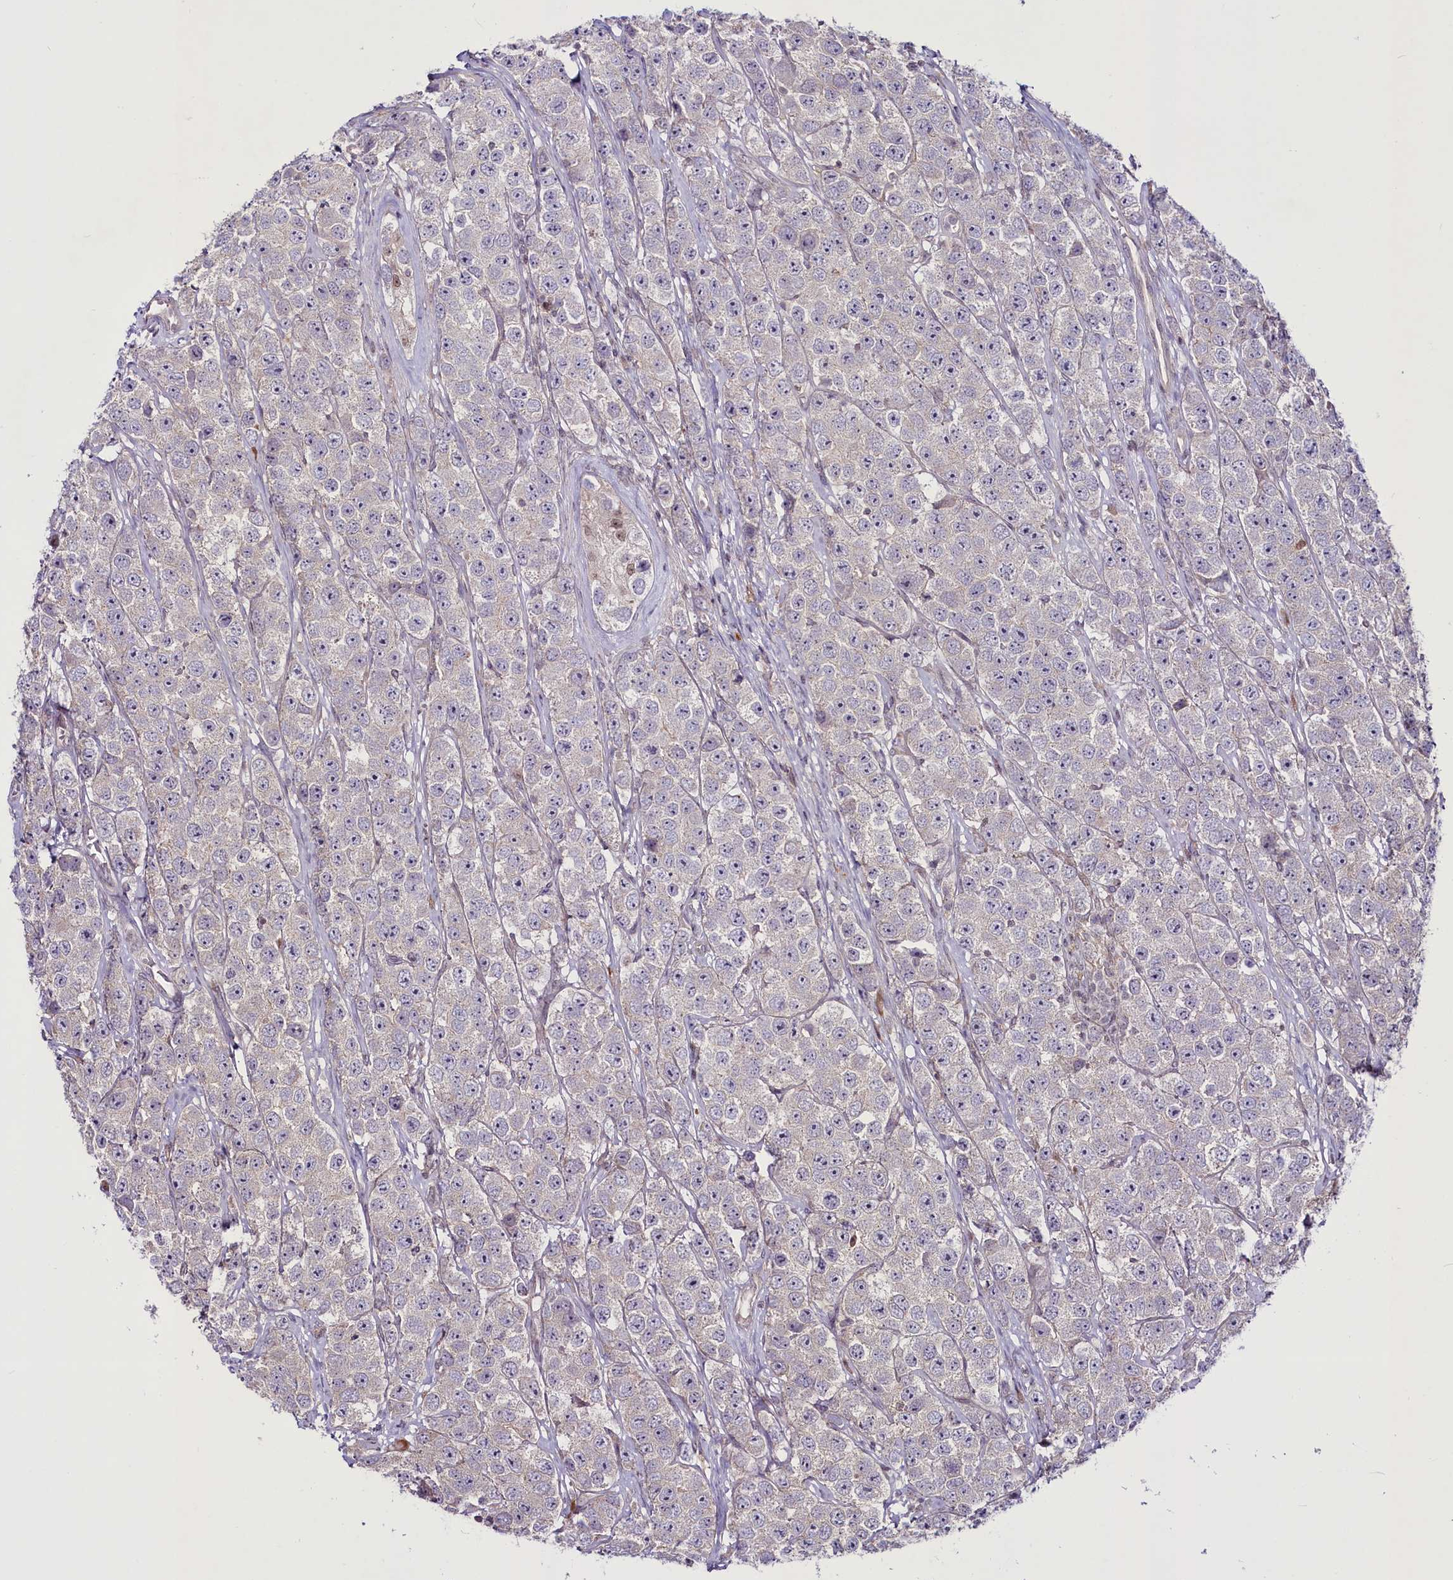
{"staining": {"intensity": "negative", "quantity": "none", "location": "none"}, "tissue": "testis cancer", "cell_type": "Tumor cells", "image_type": "cancer", "snomed": [{"axis": "morphology", "description": "Seminoma, NOS"}, {"axis": "topography", "description": "Testis"}], "caption": "Immunohistochemical staining of testis cancer (seminoma) reveals no significant positivity in tumor cells.", "gene": "RSBN1", "patient": {"sex": "male", "age": 28}}